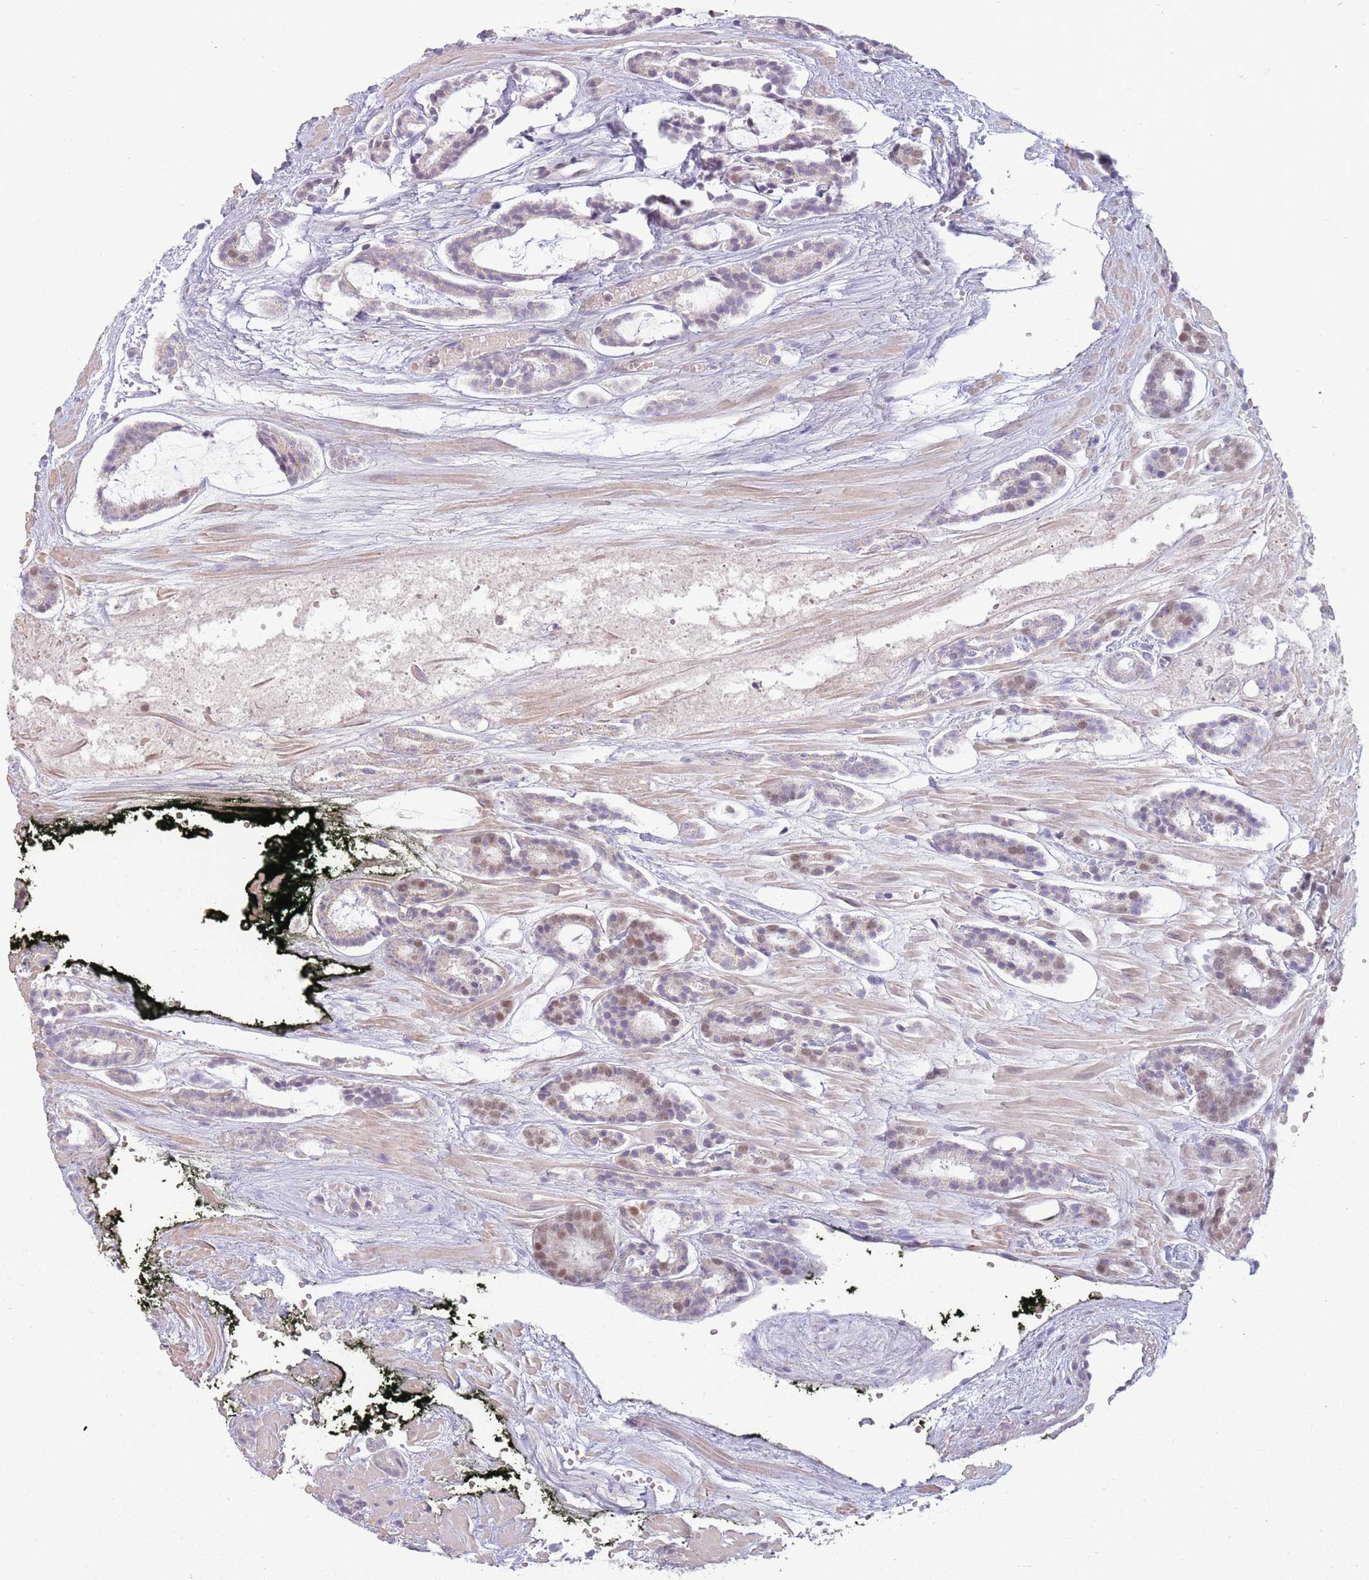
{"staining": {"intensity": "moderate", "quantity": "25%-75%", "location": "cytoplasmic/membranous,nuclear"}, "tissue": "prostate cancer", "cell_type": "Tumor cells", "image_type": "cancer", "snomed": [{"axis": "morphology", "description": "Adenocarcinoma, High grade"}, {"axis": "topography", "description": "Prostate"}], "caption": "The immunohistochemical stain labels moderate cytoplasmic/membranous and nuclear staining in tumor cells of prostate cancer tissue.", "gene": "ZNF574", "patient": {"sex": "male", "age": 71}}